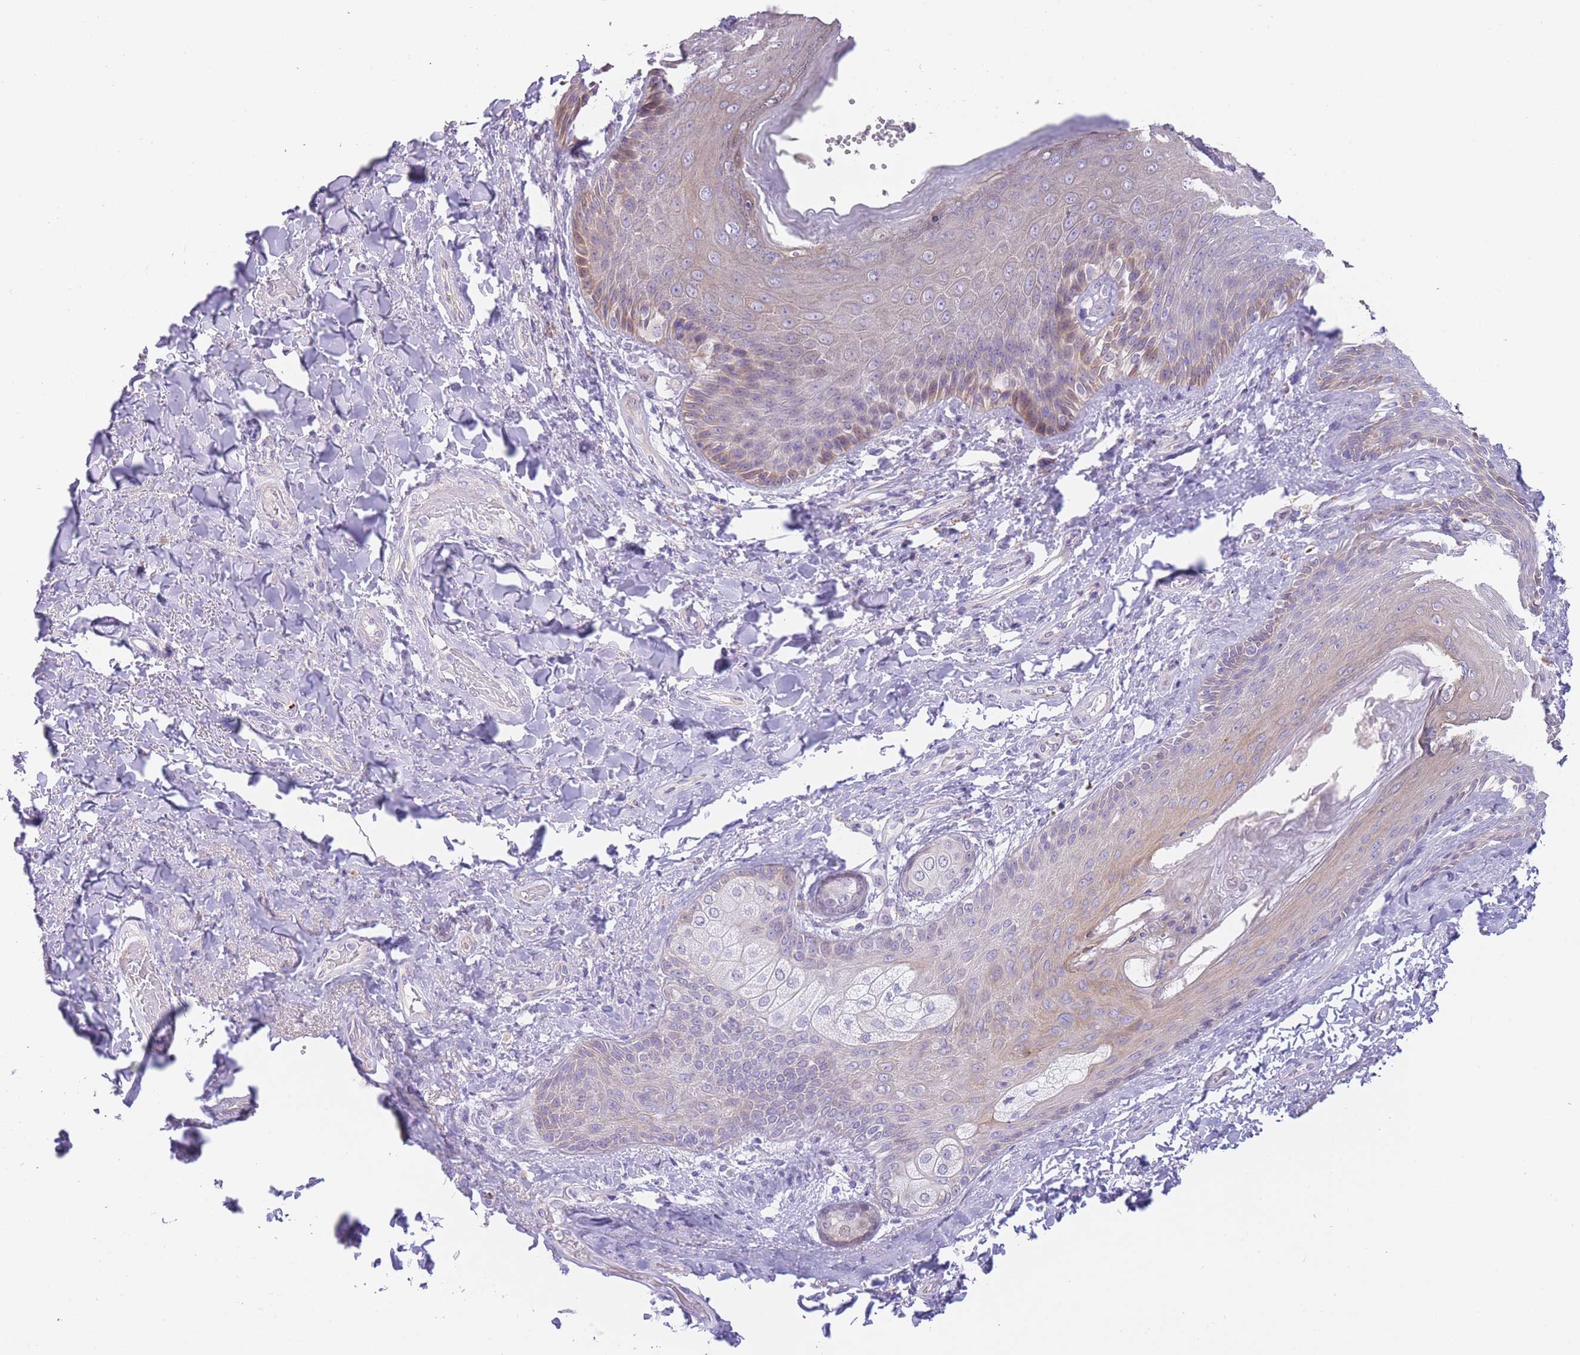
{"staining": {"intensity": "negative", "quantity": "none", "location": "none"}, "tissue": "skin", "cell_type": "Epidermal cells", "image_type": "normal", "snomed": [{"axis": "morphology", "description": "Normal tissue, NOS"}, {"axis": "topography", "description": "Anal"}], "caption": "DAB immunohistochemical staining of benign skin exhibits no significant staining in epidermal cells.", "gene": "IMPG1", "patient": {"sex": "female", "age": 89}}